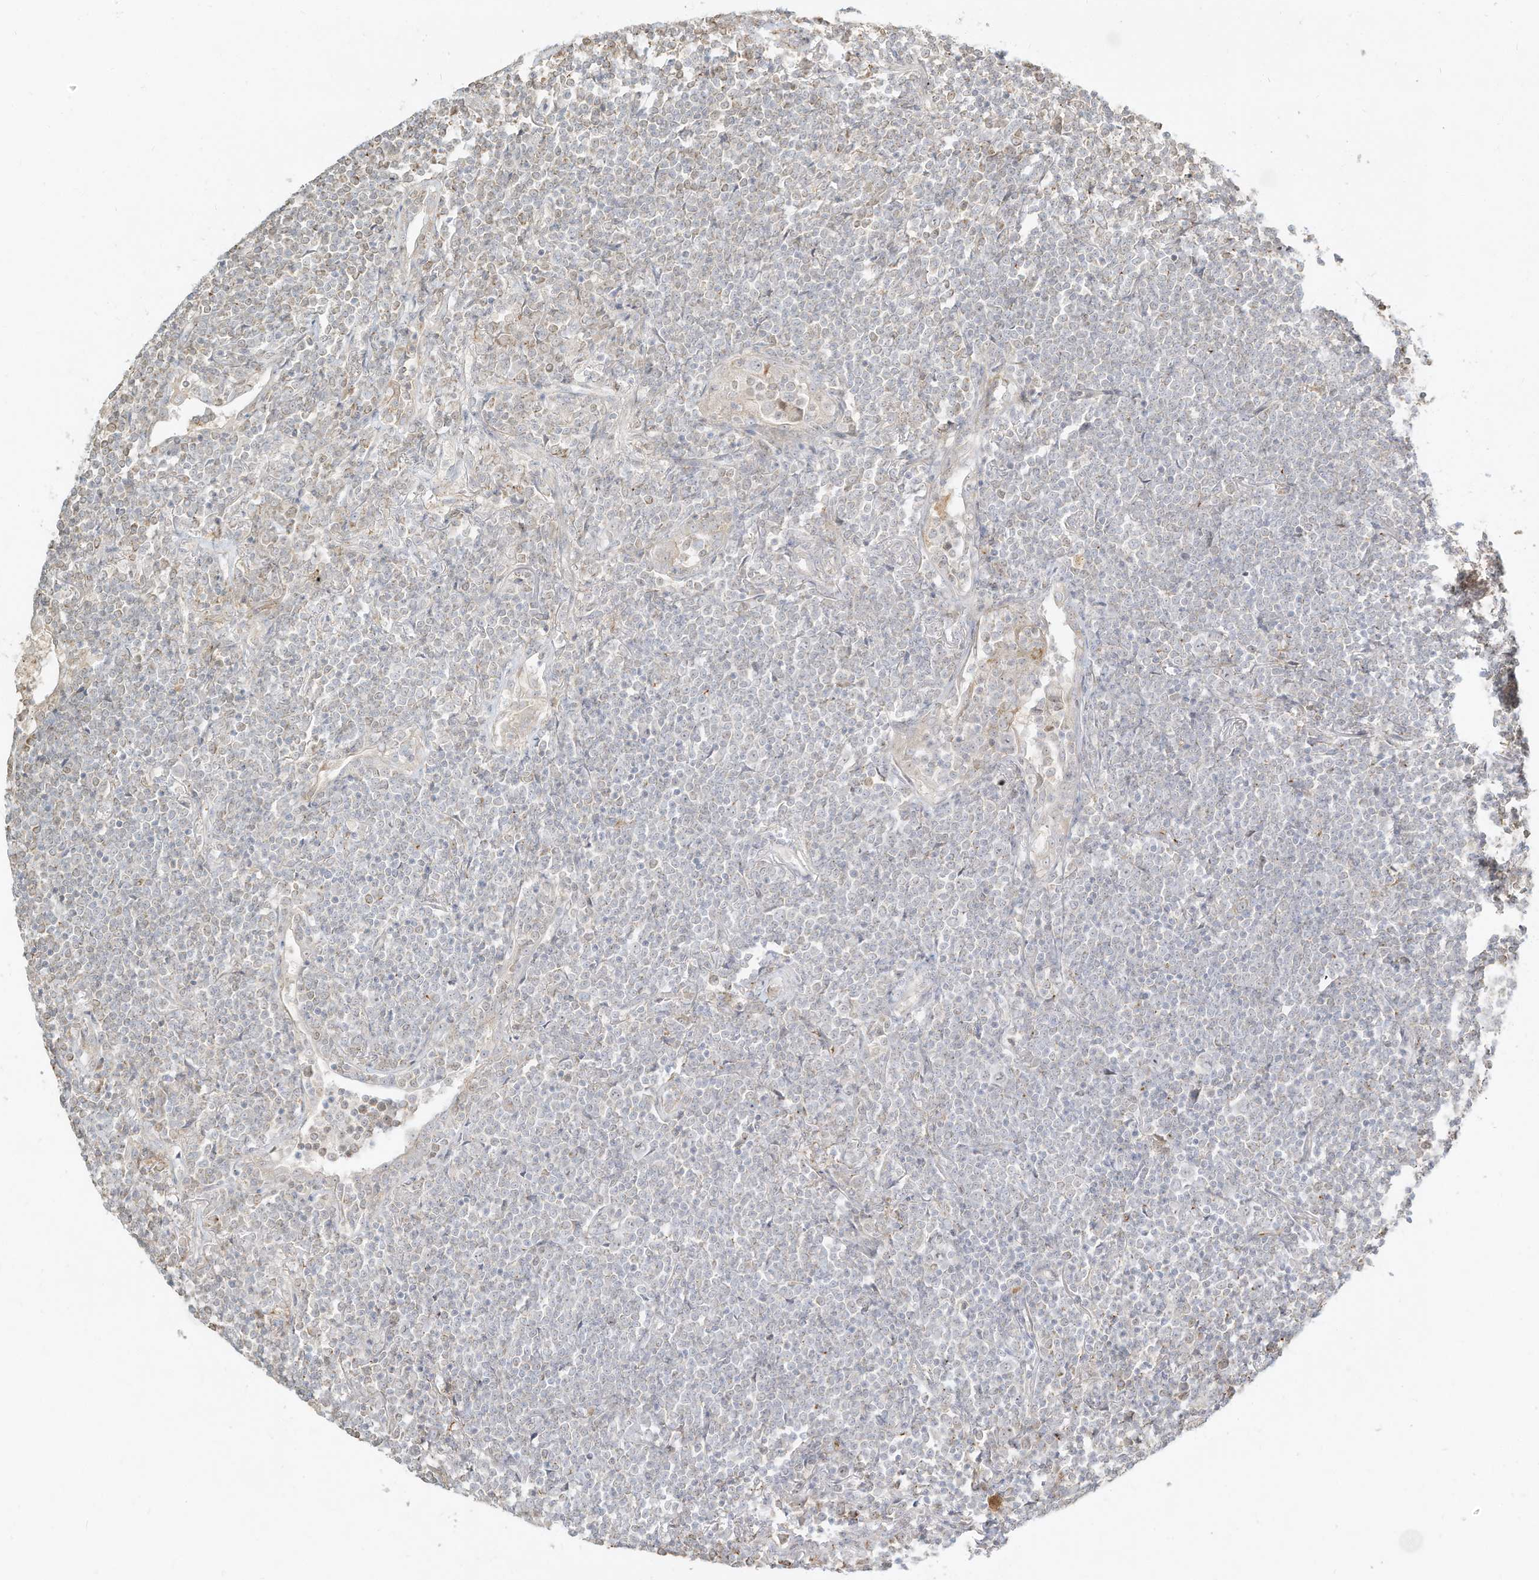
{"staining": {"intensity": "negative", "quantity": "none", "location": "none"}, "tissue": "lymphoma", "cell_type": "Tumor cells", "image_type": "cancer", "snomed": [{"axis": "morphology", "description": "Malignant lymphoma, non-Hodgkin's type, Low grade"}, {"axis": "topography", "description": "Lung"}], "caption": "This is an immunohistochemistry (IHC) image of malignant lymphoma, non-Hodgkin's type (low-grade). There is no positivity in tumor cells.", "gene": "OFD1", "patient": {"sex": "female", "age": 71}}